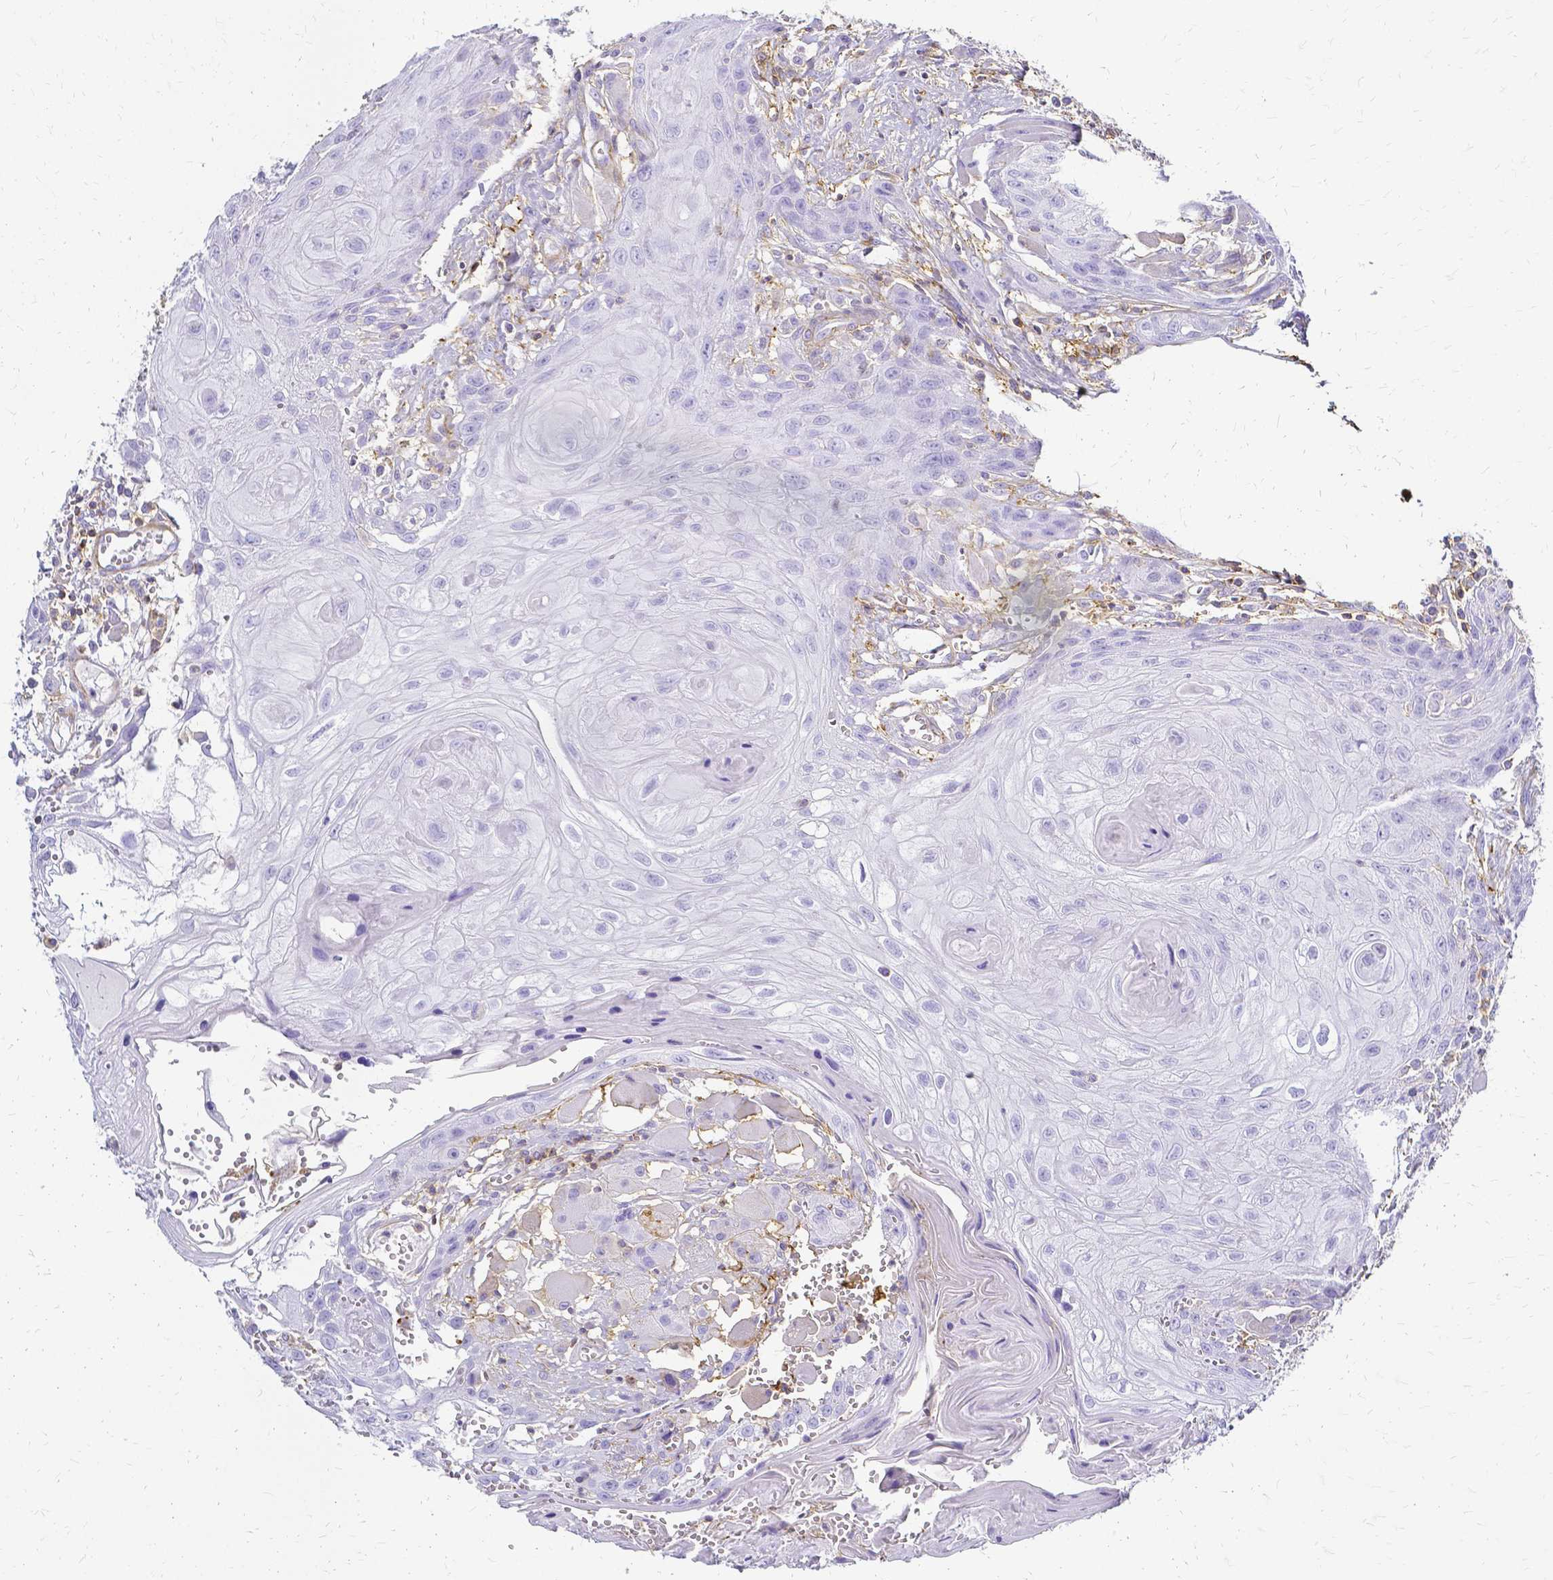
{"staining": {"intensity": "negative", "quantity": "none", "location": "none"}, "tissue": "head and neck cancer", "cell_type": "Tumor cells", "image_type": "cancer", "snomed": [{"axis": "morphology", "description": "Squamous cell carcinoma, NOS"}, {"axis": "topography", "description": "Oral tissue"}, {"axis": "topography", "description": "Head-Neck"}], "caption": "Head and neck cancer (squamous cell carcinoma) was stained to show a protein in brown. There is no significant staining in tumor cells.", "gene": "HSPA12A", "patient": {"sex": "male", "age": 58}}